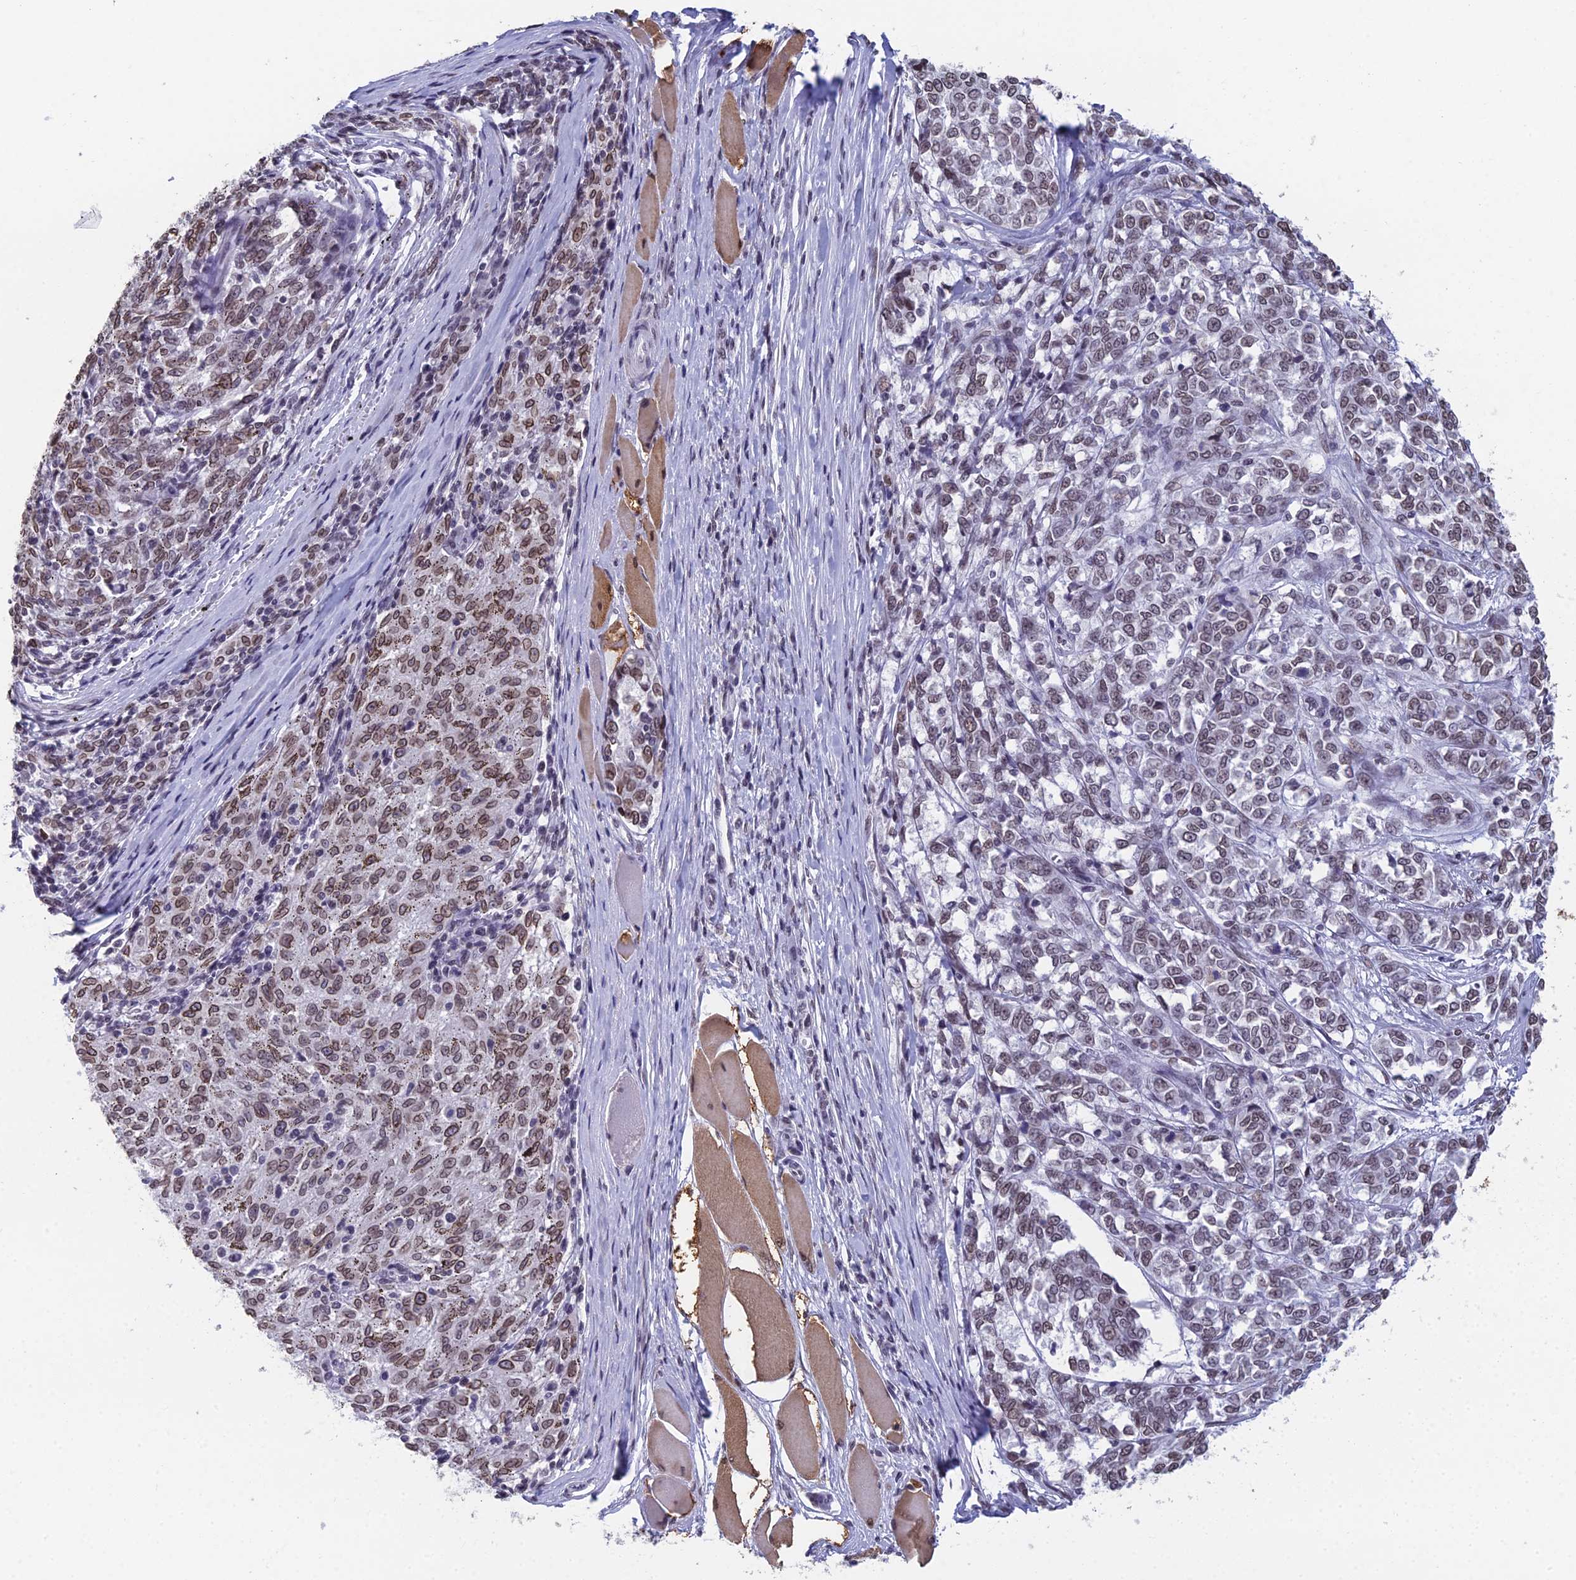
{"staining": {"intensity": "moderate", "quantity": "25%-75%", "location": "nuclear"}, "tissue": "melanoma", "cell_type": "Tumor cells", "image_type": "cancer", "snomed": [{"axis": "morphology", "description": "Malignant melanoma, NOS"}, {"axis": "topography", "description": "Skin"}], "caption": "Immunohistochemical staining of melanoma shows medium levels of moderate nuclear expression in about 25%-75% of tumor cells.", "gene": "CCDC97", "patient": {"sex": "female", "age": 72}}